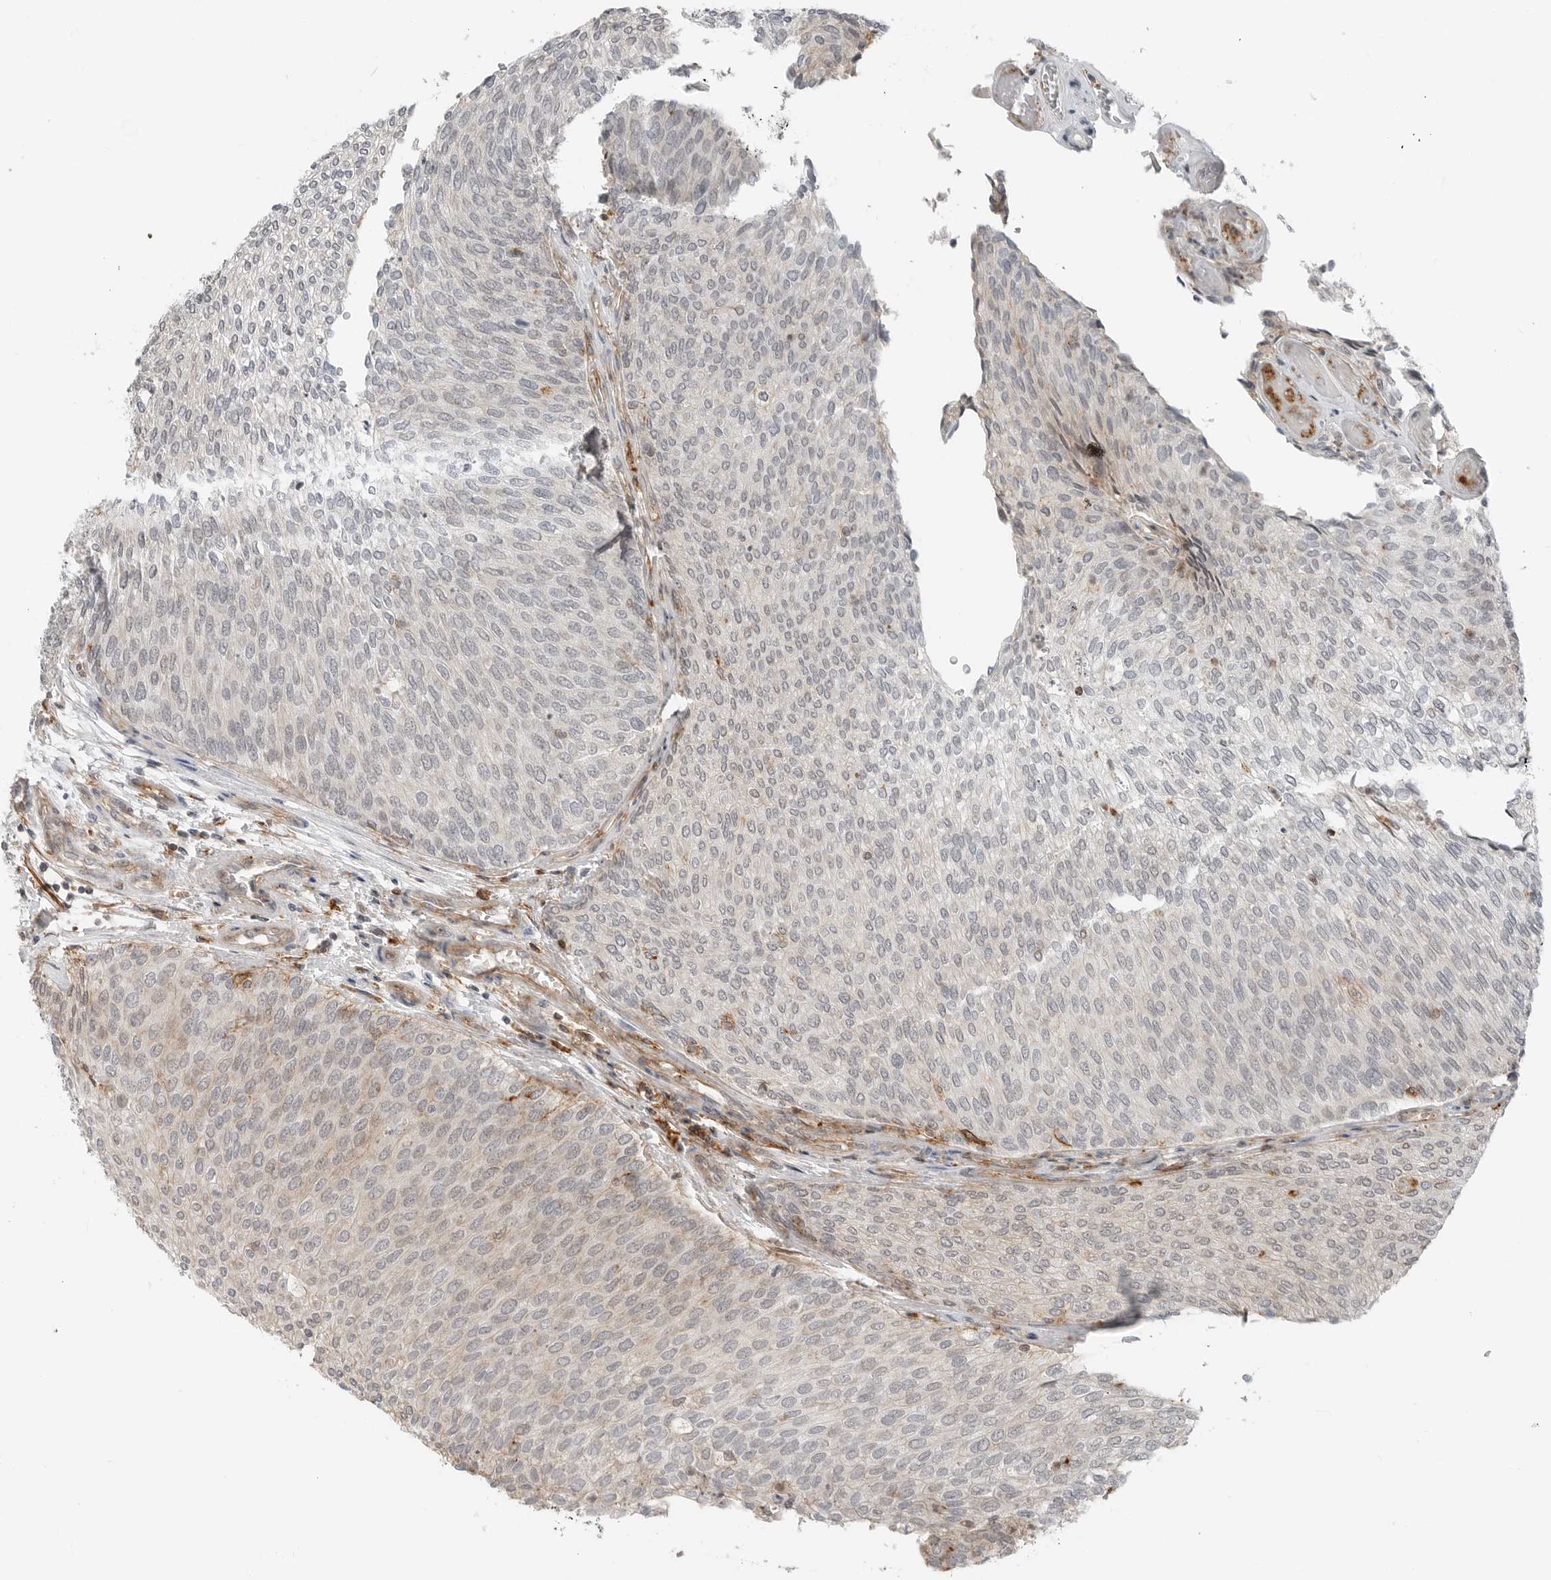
{"staining": {"intensity": "weak", "quantity": "<25%", "location": "cytoplasmic/membranous"}, "tissue": "urothelial cancer", "cell_type": "Tumor cells", "image_type": "cancer", "snomed": [{"axis": "morphology", "description": "Urothelial carcinoma, Low grade"}, {"axis": "topography", "description": "Urinary bladder"}], "caption": "Urothelial cancer was stained to show a protein in brown. There is no significant expression in tumor cells.", "gene": "LEFTY2", "patient": {"sex": "female", "age": 79}}